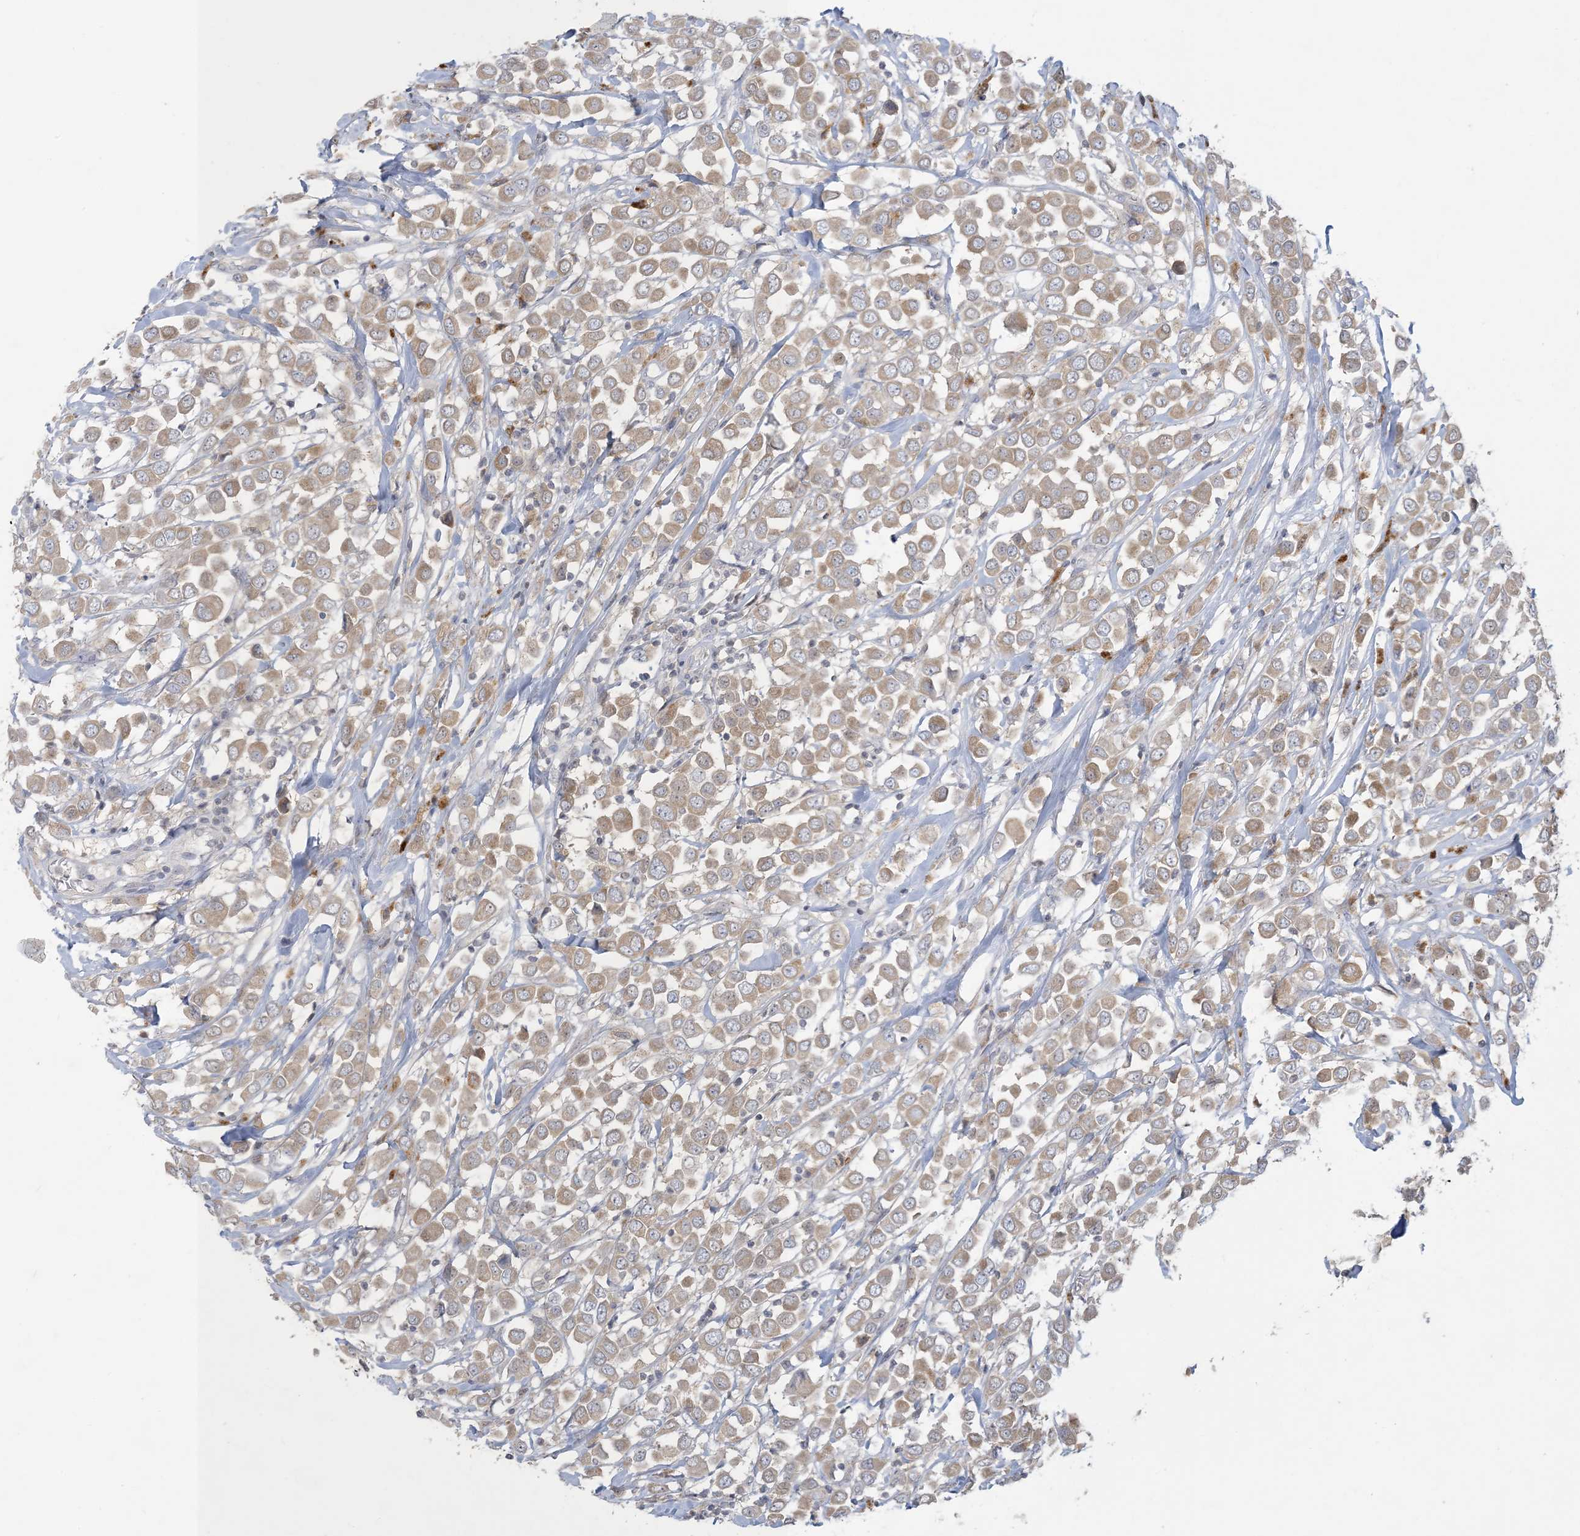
{"staining": {"intensity": "weak", "quantity": ">75%", "location": "cytoplasmic/membranous"}, "tissue": "breast cancer", "cell_type": "Tumor cells", "image_type": "cancer", "snomed": [{"axis": "morphology", "description": "Duct carcinoma"}, {"axis": "topography", "description": "Breast"}], "caption": "Human breast infiltrating ductal carcinoma stained for a protein (brown) reveals weak cytoplasmic/membranous positive positivity in approximately >75% of tumor cells.", "gene": "KIF3A", "patient": {"sex": "female", "age": 61}}